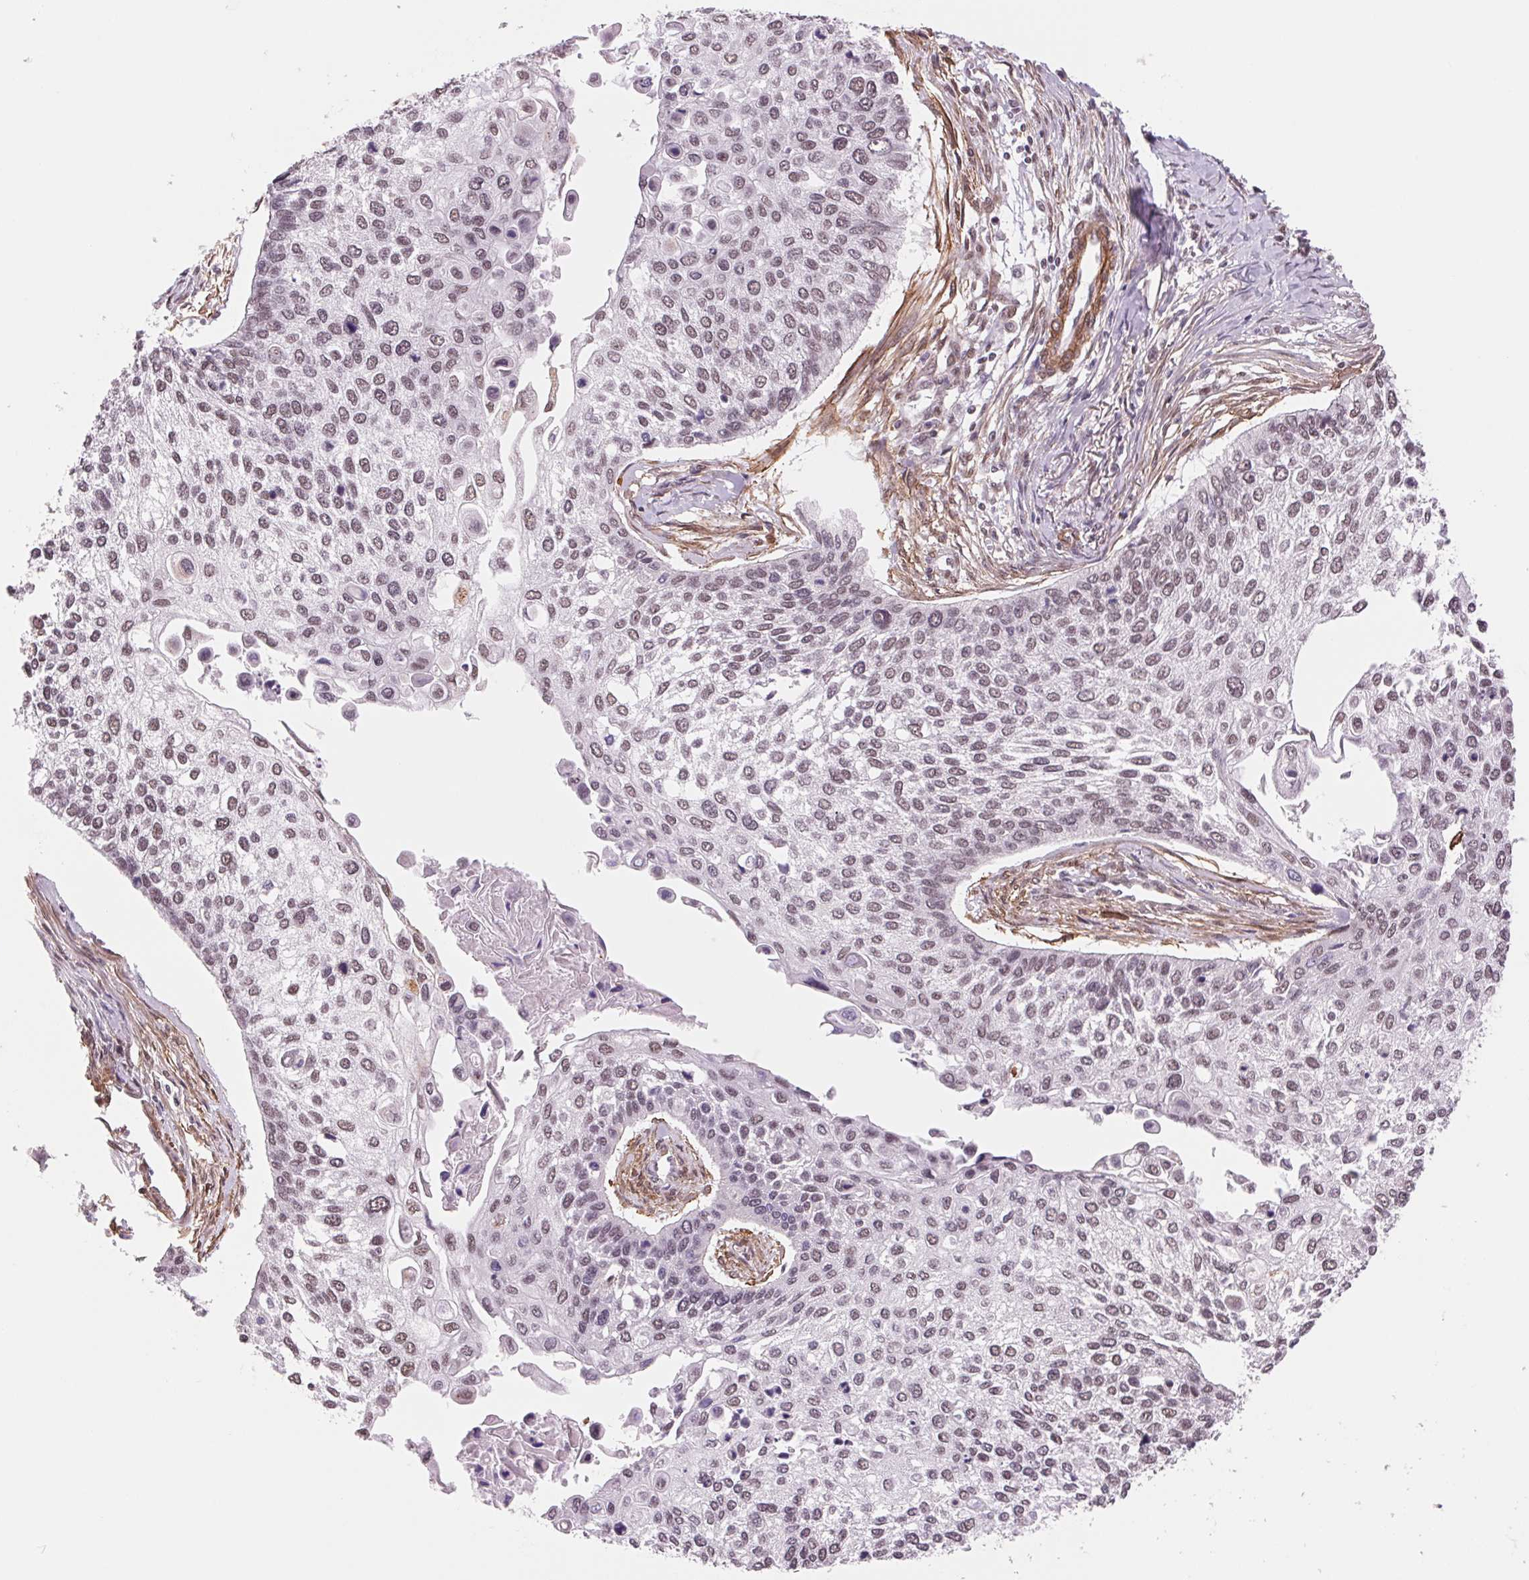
{"staining": {"intensity": "moderate", "quantity": "25%-75%", "location": "nuclear"}, "tissue": "lung cancer", "cell_type": "Tumor cells", "image_type": "cancer", "snomed": [{"axis": "morphology", "description": "Squamous cell carcinoma, NOS"}, {"axis": "morphology", "description": "Squamous cell carcinoma, metastatic, NOS"}, {"axis": "topography", "description": "Lung"}], "caption": "Protein staining shows moderate nuclear positivity in approximately 25%-75% of tumor cells in lung cancer (squamous cell carcinoma).", "gene": "BCAT1", "patient": {"sex": "male", "age": 63}}